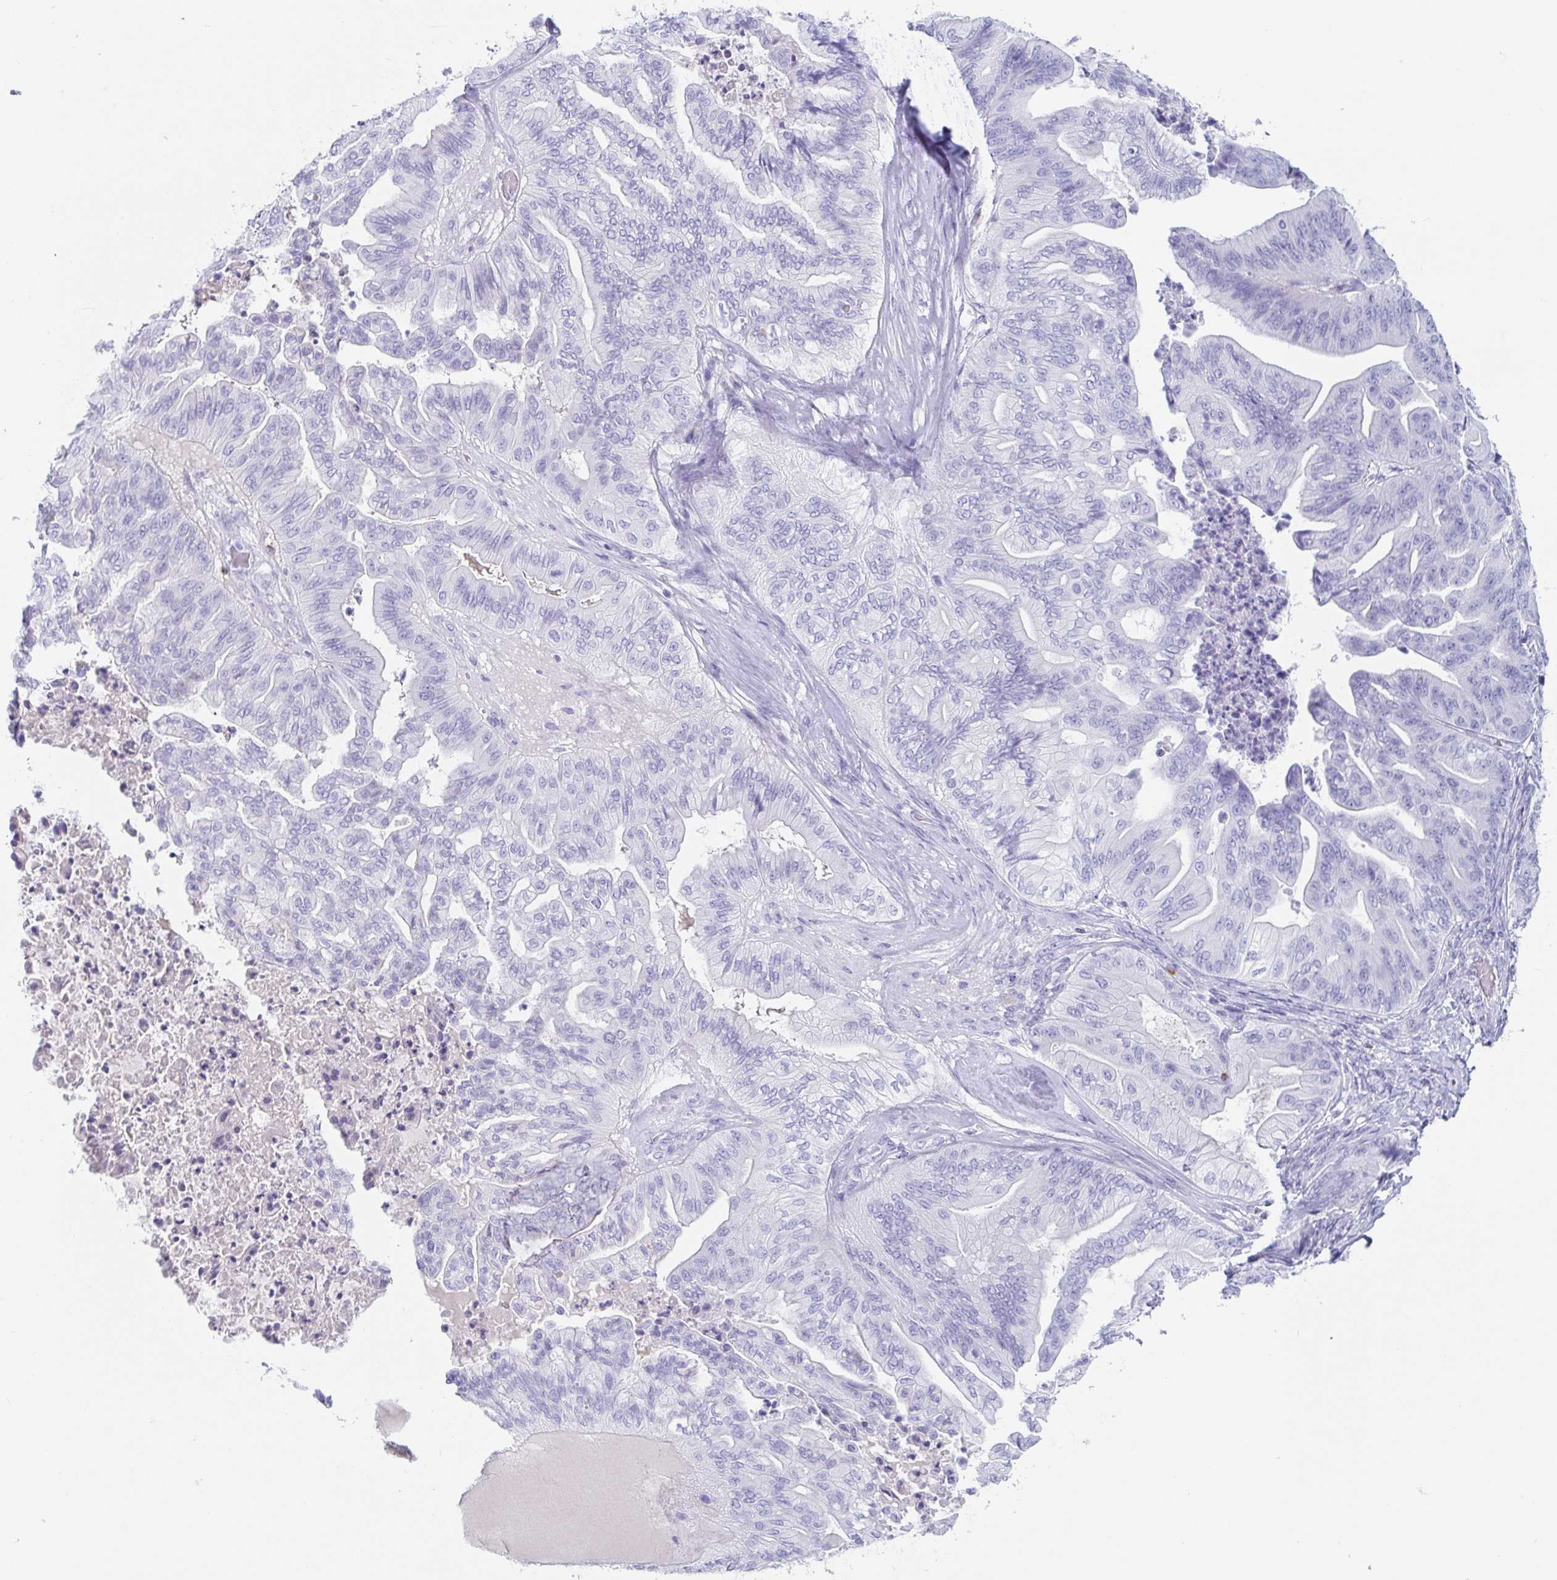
{"staining": {"intensity": "negative", "quantity": "none", "location": "none"}, "tissue": "ovarian cancer", "cell_type": "Tumor cells", "image_type": "cancer", "snomed": [{"axis": "morphology", "description": "Cystadenocarcinoma, mucinous, NOS"}, {"axis": "topography", "description": "Ovary"}], "caption": "DAB immunohistochemical staining of human mucinous cystadenocarcinoma (ovarian) reveals no significant expression in tumor cells.", "gene": "PLA2G1B", "patient": {"sex": "female", "age": 67}}